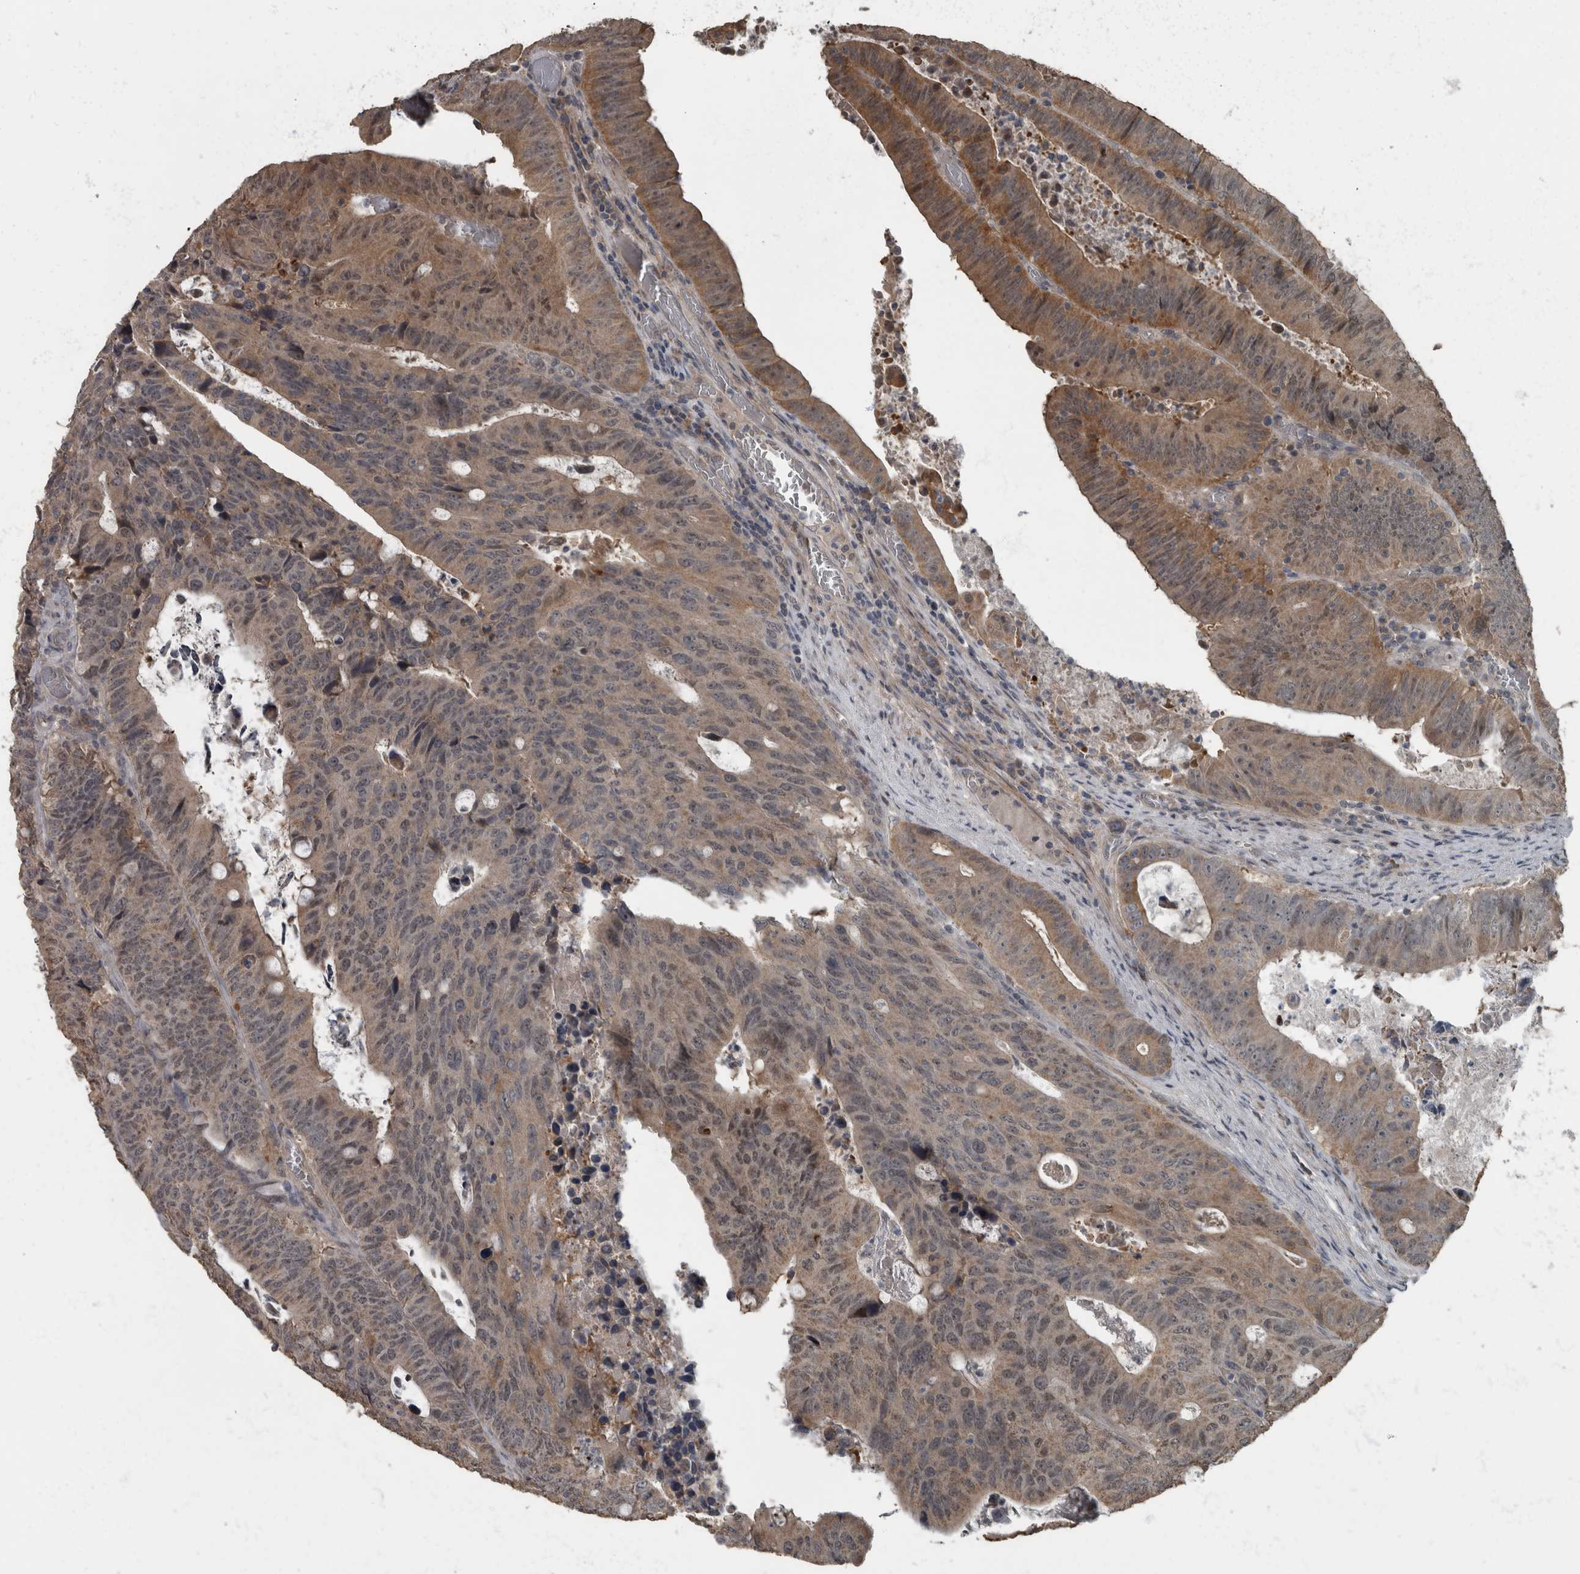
{"staining": {"intensity": "moderate", "quantity": "25%-75%", "location": "cytoplasmic/membranous"}, "tissue": "colorectal cancer", "cell_type": "Tumor cells", "image_type": "cancer", "snomed": [{"axis": "morphology", "description": "Adenocarcinoma, NOS"}, {"axis": "topography", "description": "Colon"}], "caption": "Colorectal adenocarcinoma was stained to show a protein in brown. There is medium levels of moderate cytoplasmic/membranous staining in about 25%-75% of tumor cells. (DAB (3,3'-diaminobenzidine) = brown stain, brightfield microscopy at high magnification).", "gene": "RABGGTB", "patient": {"sex": "male", "age": 87}}